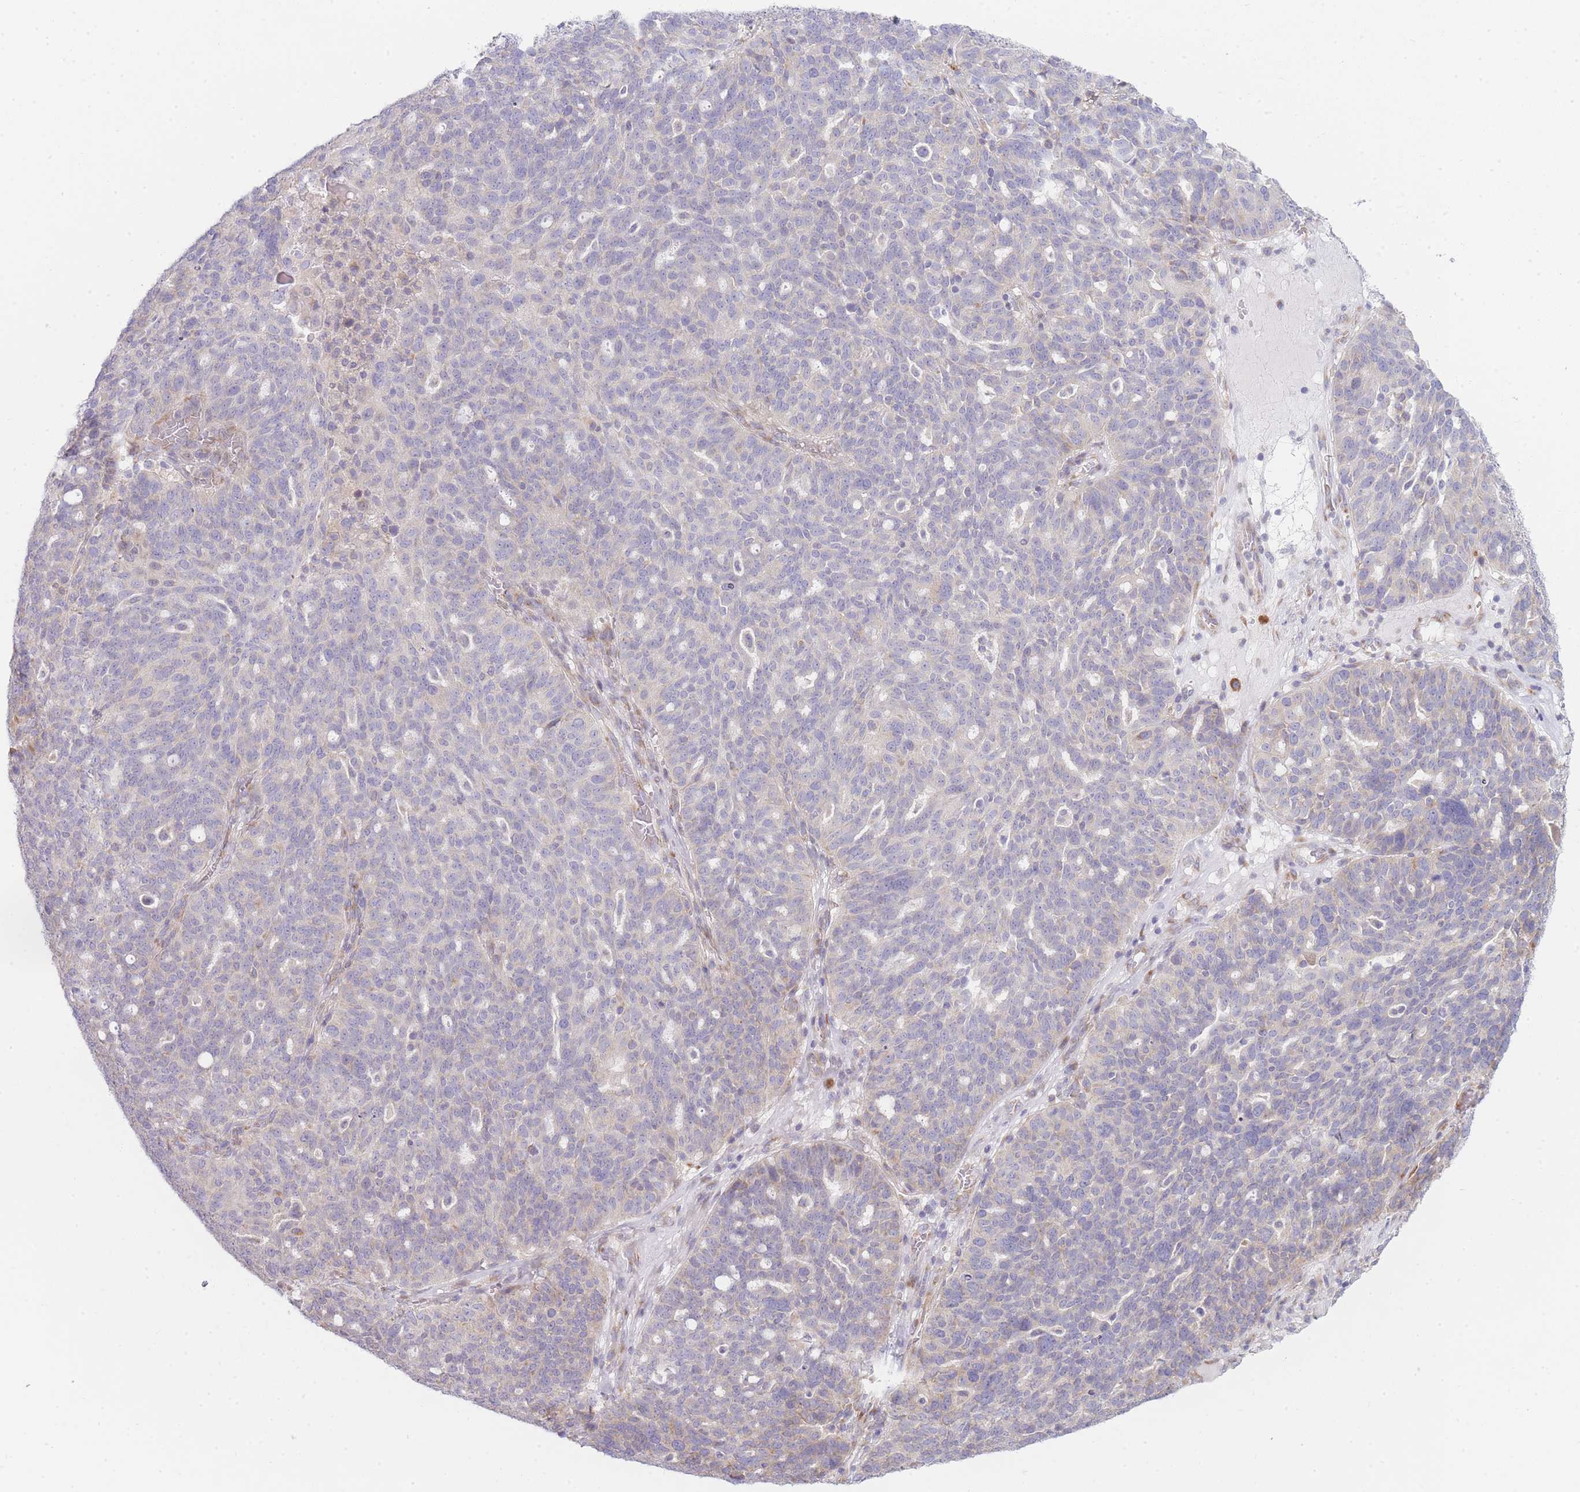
{"staining": {"intensity": "negative", "quantity": "none", "location": "none"}, "tissue": "ovarian cancer", "cell_type": "Tumor cells", "image_type": "cancer", "snomed": [{"axis": "morphology", "description": "Cystadenocarcinoma, serous, NOS"}, {"axis": "topography", "description": "Ovary"}], "caption": "This micrograph is of ovarian serous cystadenocarcinoma stained with IHC to label a protein in brown with the nuclei are counter-stained blue. There is no staining in tumor cells.", "gene": "OR5L2", "patient": {"sex": "female", "age": 59}}